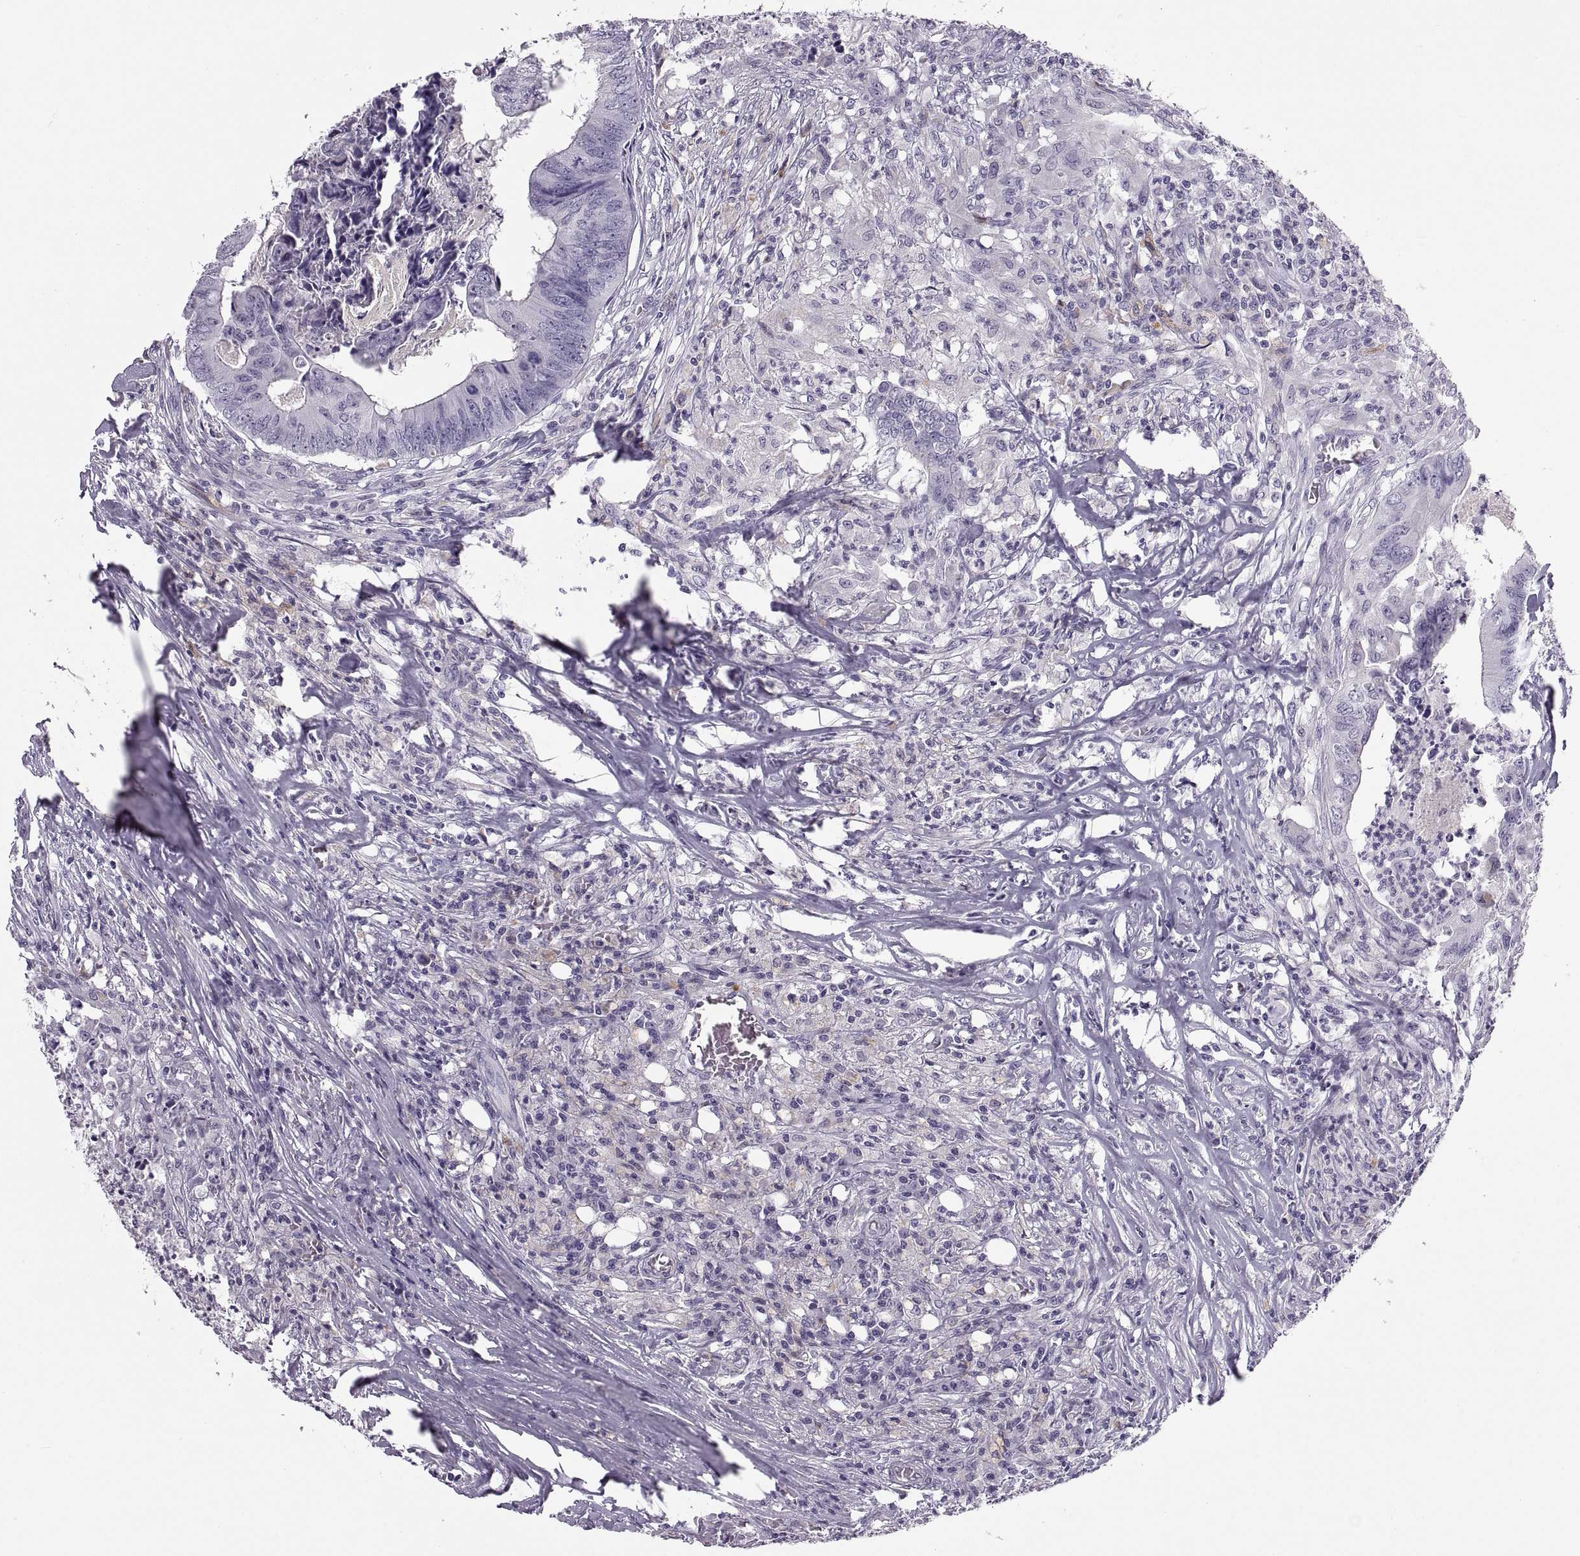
{"staining": {"intensity": "negative", "quantity": "none", "location": "none"}, "tissue": "colorectal cancer", "cell_type": "Tumor cells", "image_type": "cancer", "snomed": [{"axis": "morphology", "description": "Adenocarcinoma, NOS"}, {"axis": "topography", "description": "Colon"}], "caption": "DAB (3,3'-diaminobenzidine) immunohistochemical staining of adenocarcinoma (colorectal) demonstrates no significant expression in tumor cells. (Brightfield microscopy of DAB IHC at high magnification).", "gene": "QRICH2", "patient": {"sex": "male", "age": 84}}